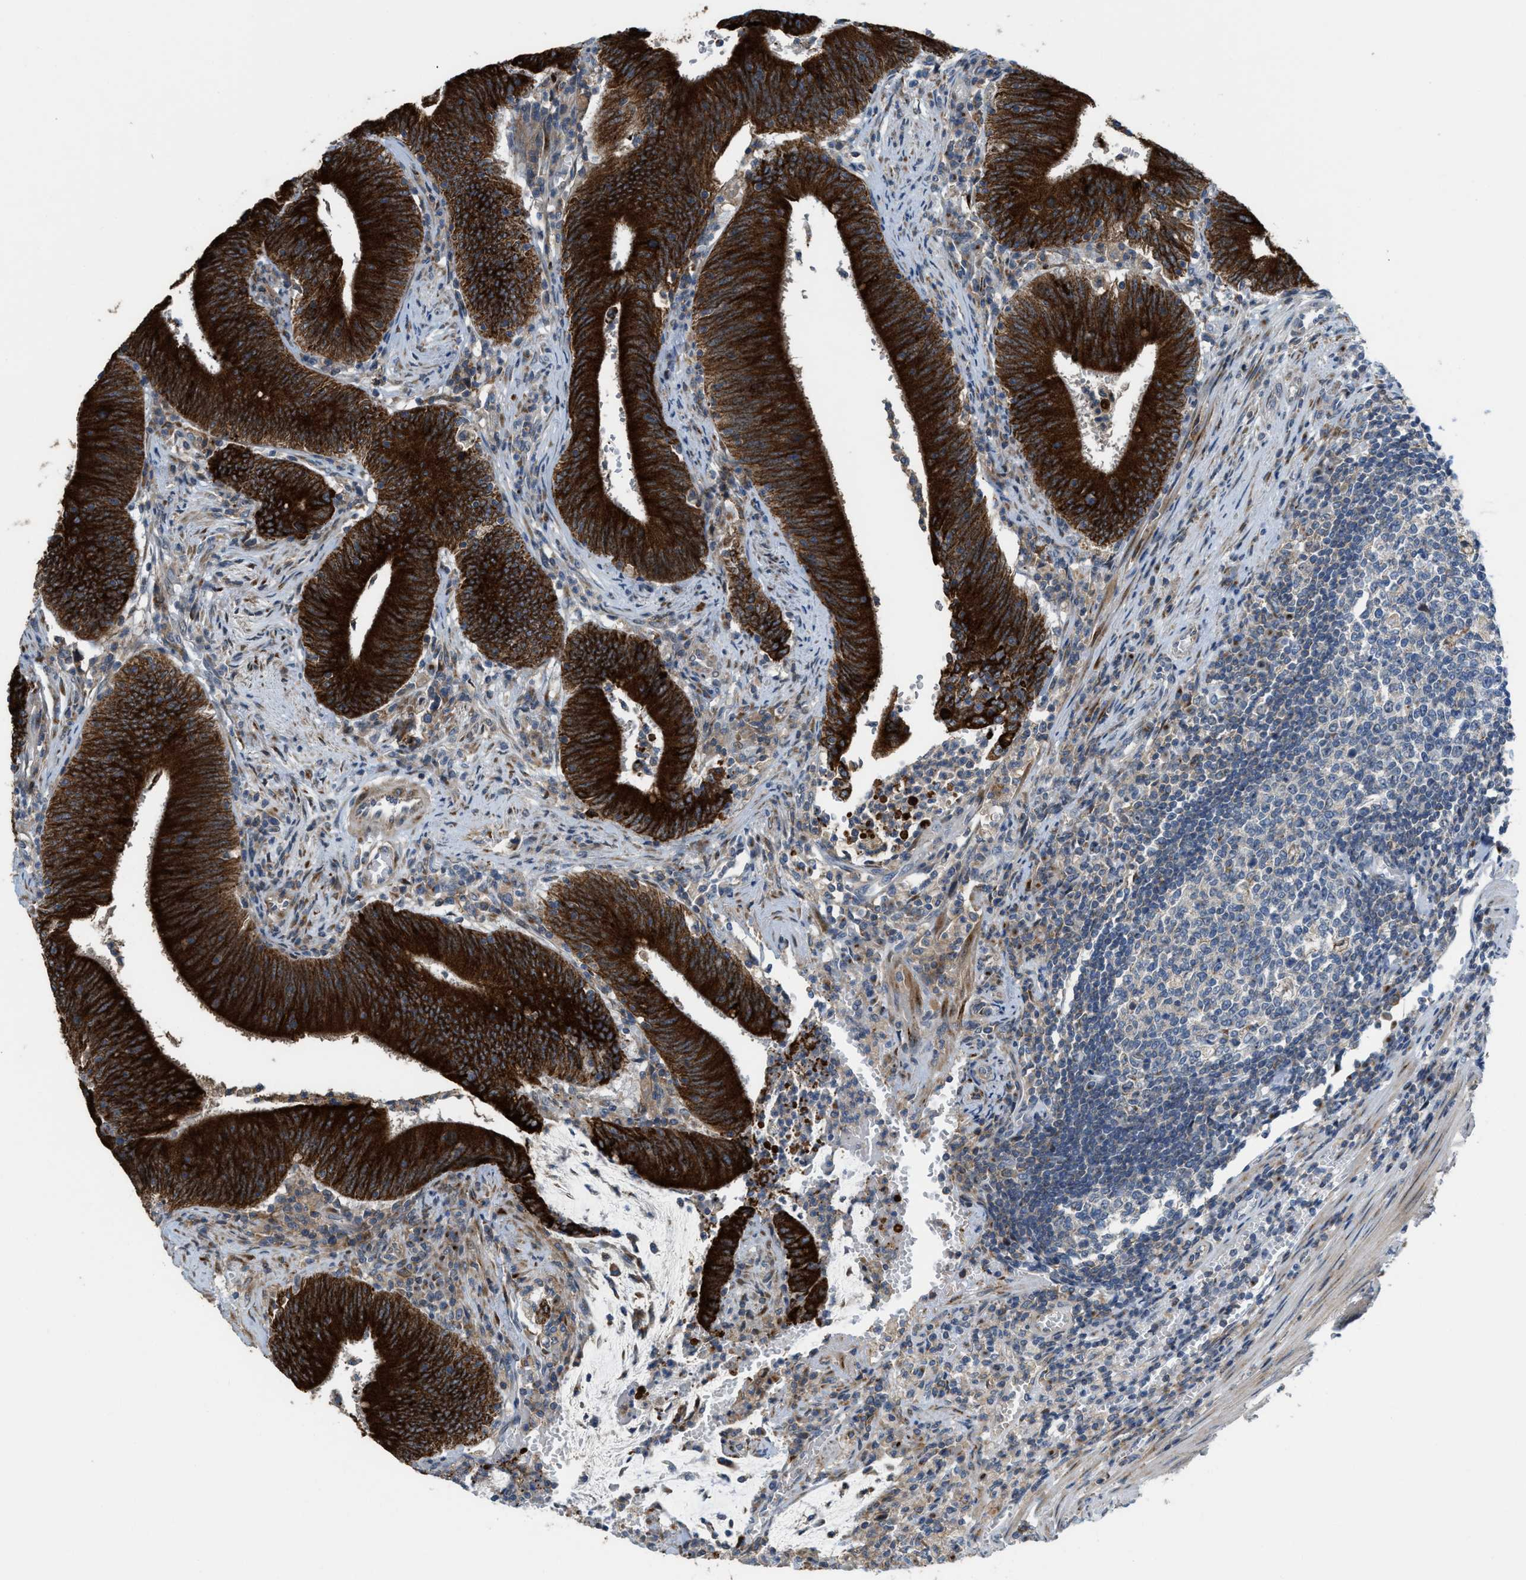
{"staining": {"intensity": "strong", "quantity": ">75%", "location": "cytoplasmic/membranous"}, "tissue": "colorectal cancer", "cell_type": "Tumor cells", "image_type": "cancer", "snomed": [{"axis": "morphology", "description": "Normal tissue, NOS"}, {"axis": "morphology", "description": "Adenocarcinoma, NOS"}, {"axis": "topography", "description": "Rectum"}], "caption": "Immunohistochemical staining of human colorectal adenocarcinoma demonstrates high levels of strong cytoplasmic/membranous expression in about >75% of tumor cells.", "gene": "DIPK1A", "patient": {"sex": "female", "age": 66}}